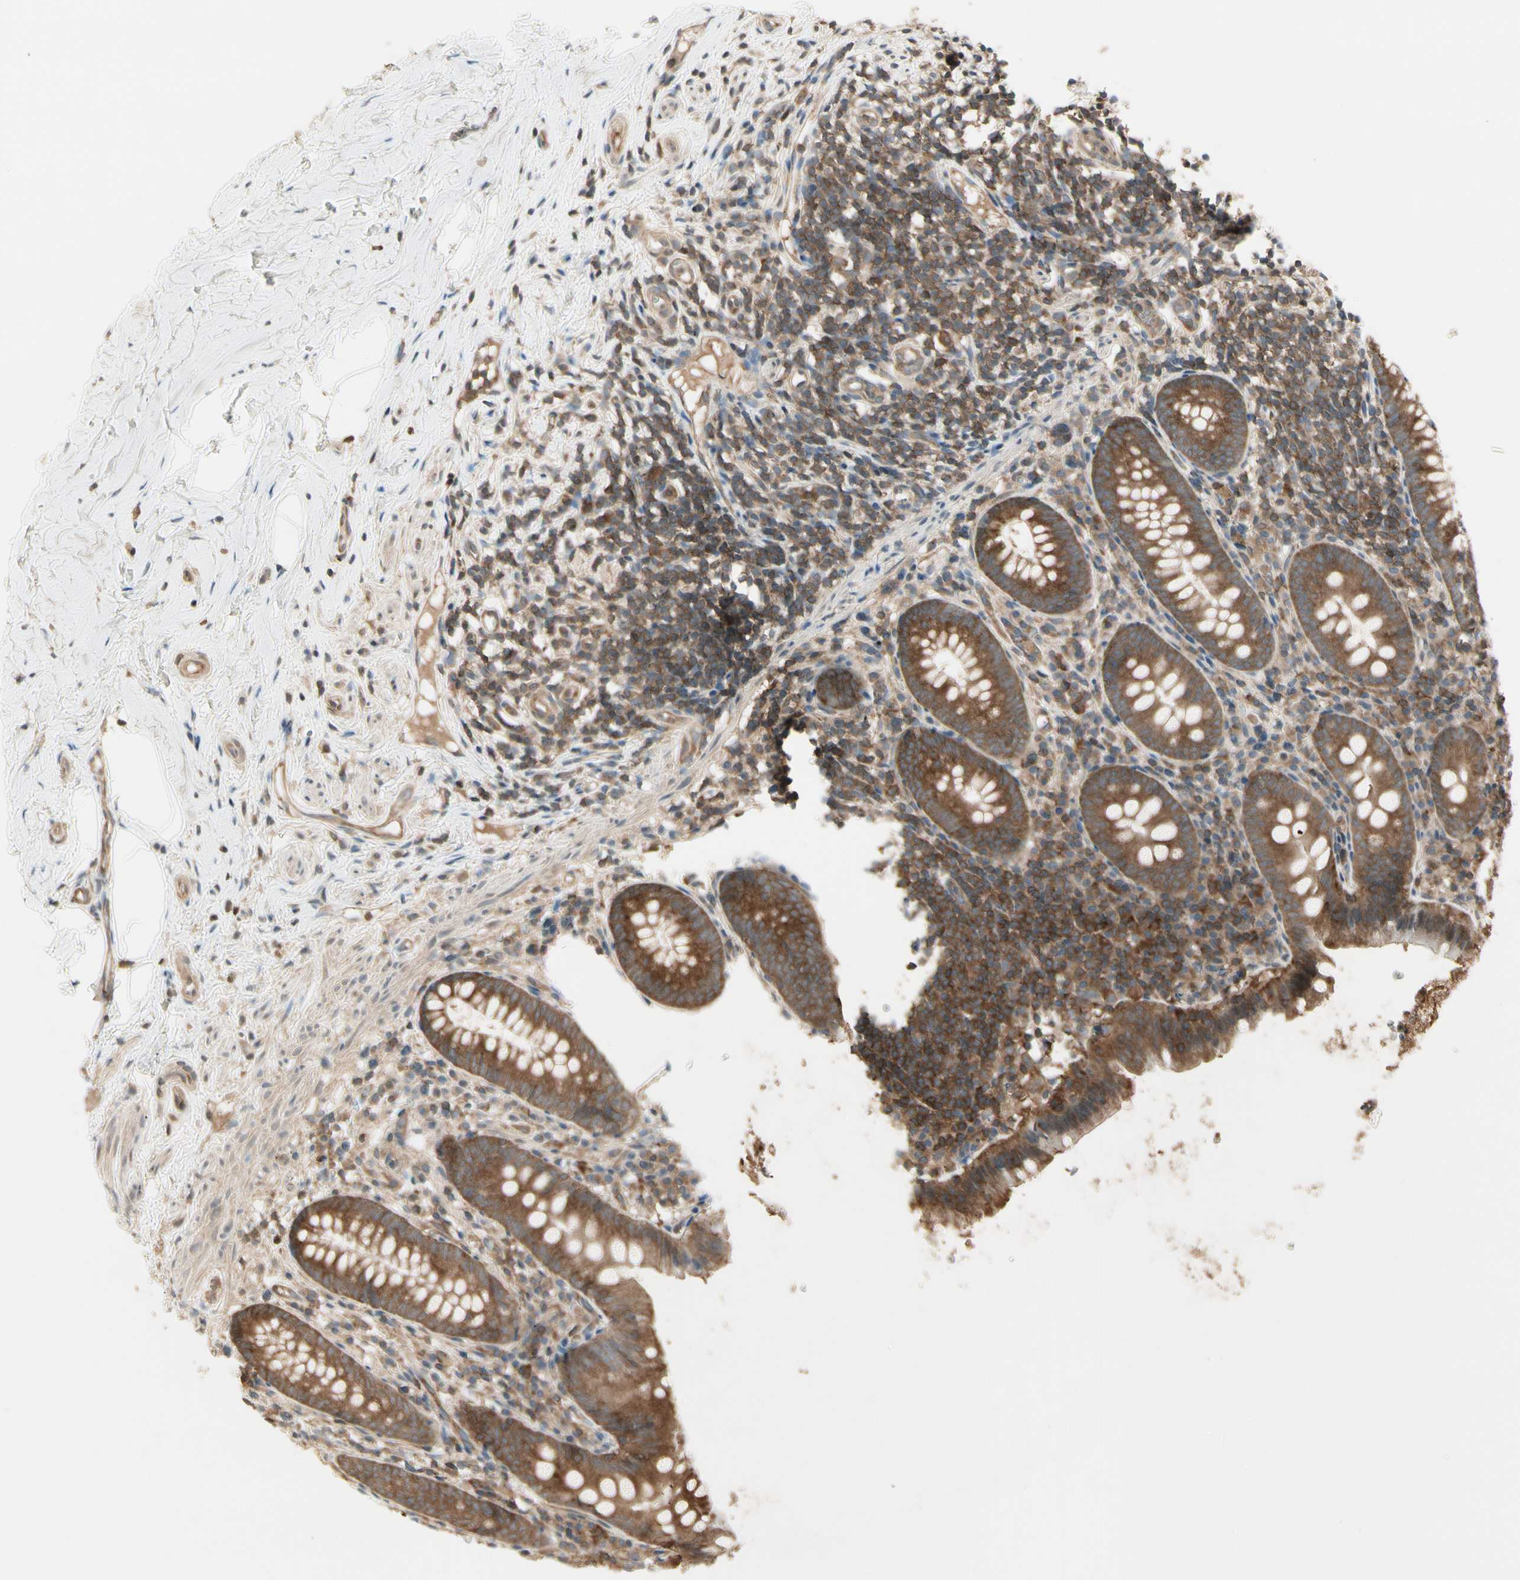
{"staining": {"intensity": "moderate", "quantity": ">75%", "location": "cytoplasmic/membranous"}, "tissue": "appendix", "cell_type": "Glandular cells", "image_type": "normal", "snomed": [{"axis": "morphology", "description": "Normal tissue, NOS"}, {"axis": "topography", "description": "Appendix"}], "caption": "The immunohistochemical stain labels moderate cytoplasmic/membranous staining in glandular cells of benign appendix.", "gene": "OXSR1", "patient": {"sex": "male", "age": 52}}